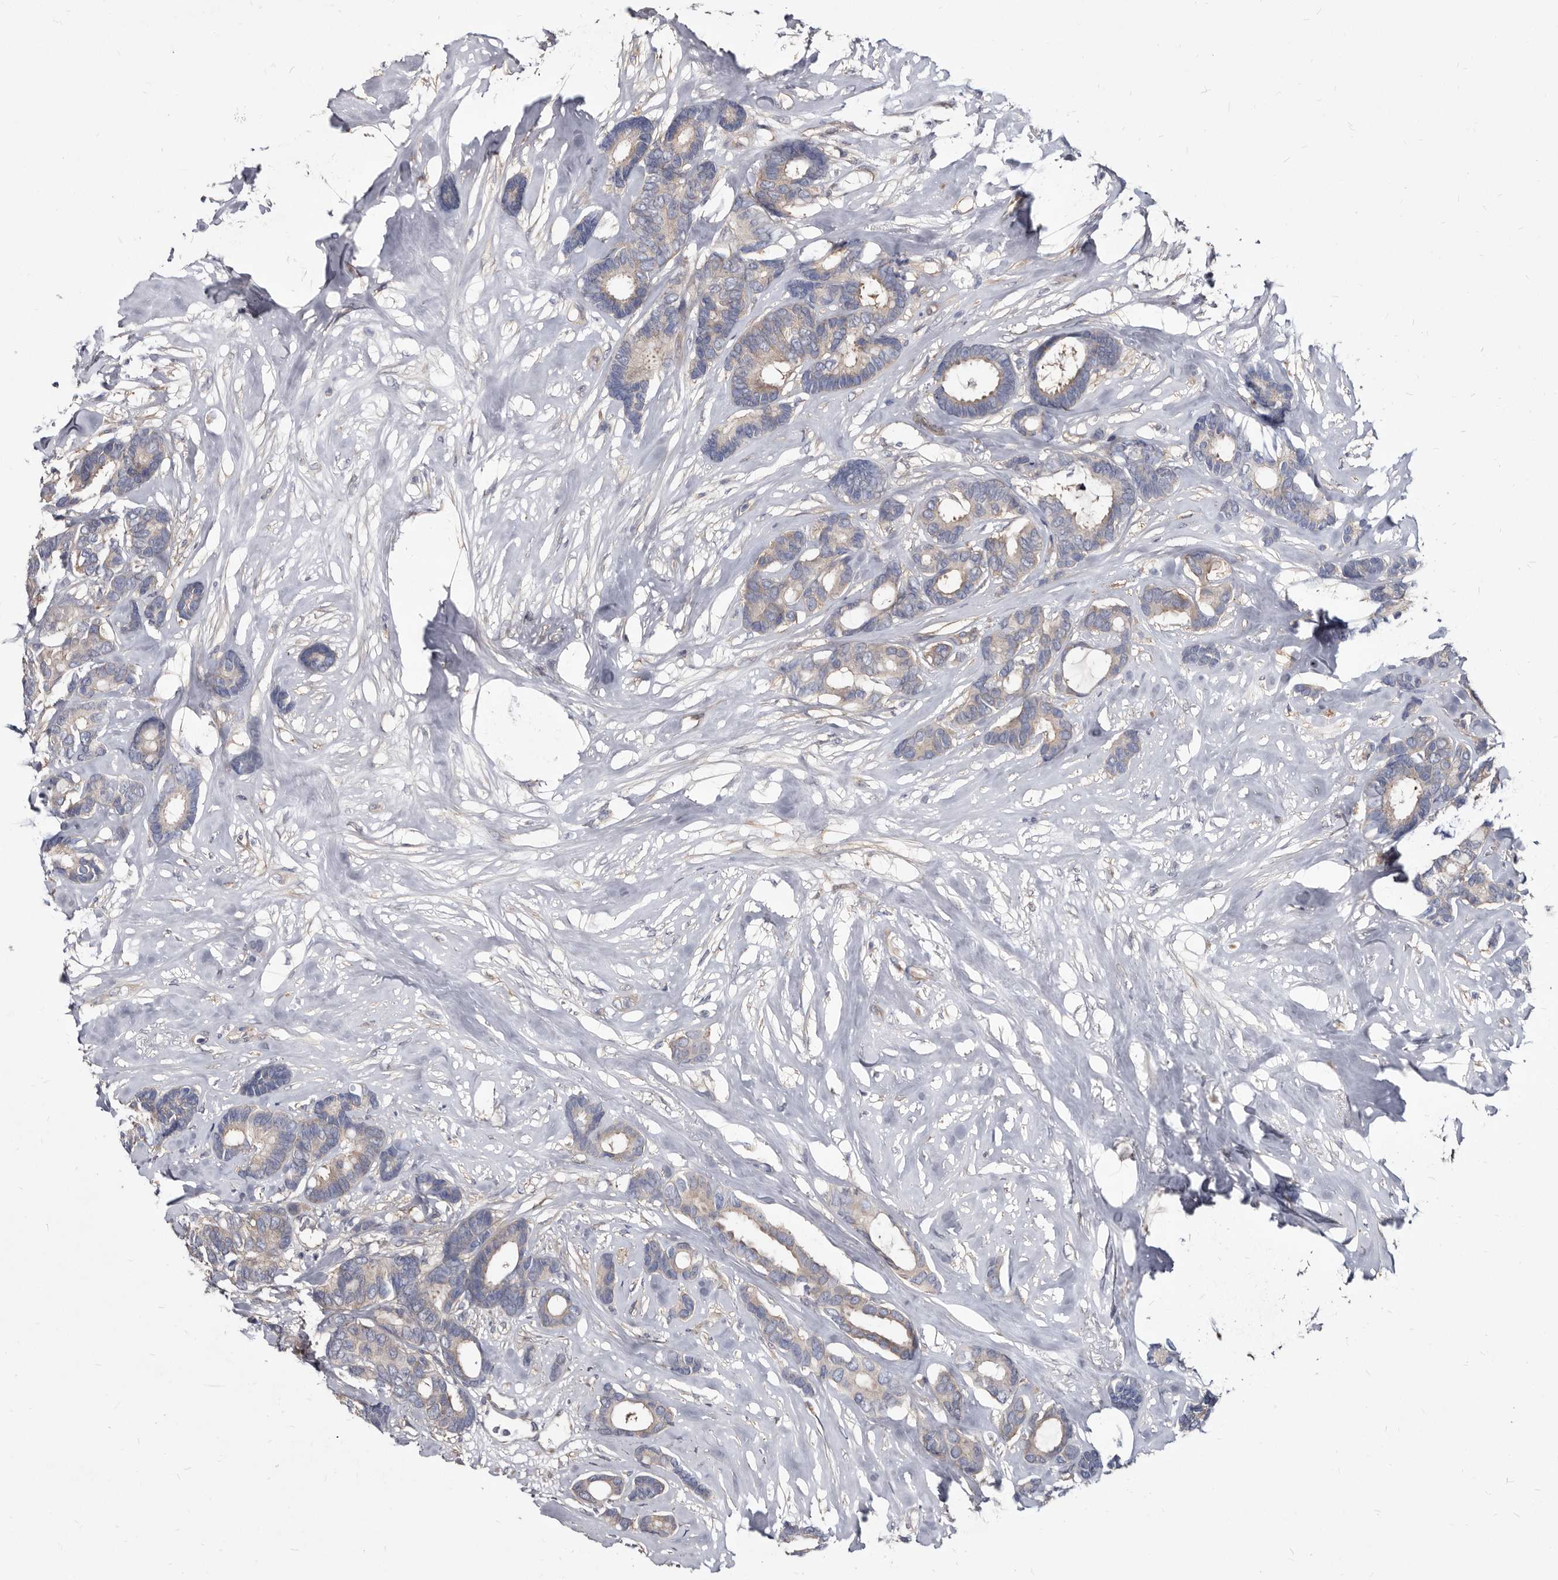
{"staining": {"intensity": "weak", "quantity": "<25%", "location": "cytoplasmic/membranous"}, "tissue": "breast cancer", "cell_type": "Tumor cells", "image_type": "cancer", "snomed": [{"axis": "morphology", "description": "Duct carcinoma"}, {"axis": "topography", "description": "Breast"}], "caption": "Protein analysis of breast cancer (intraductal carcinoma) demonstrates no significant positivity in tumor cells. Nuclei are stained in blue.", "gene": "ABCF2", "patient": {"sex": "female", "age": 87}}